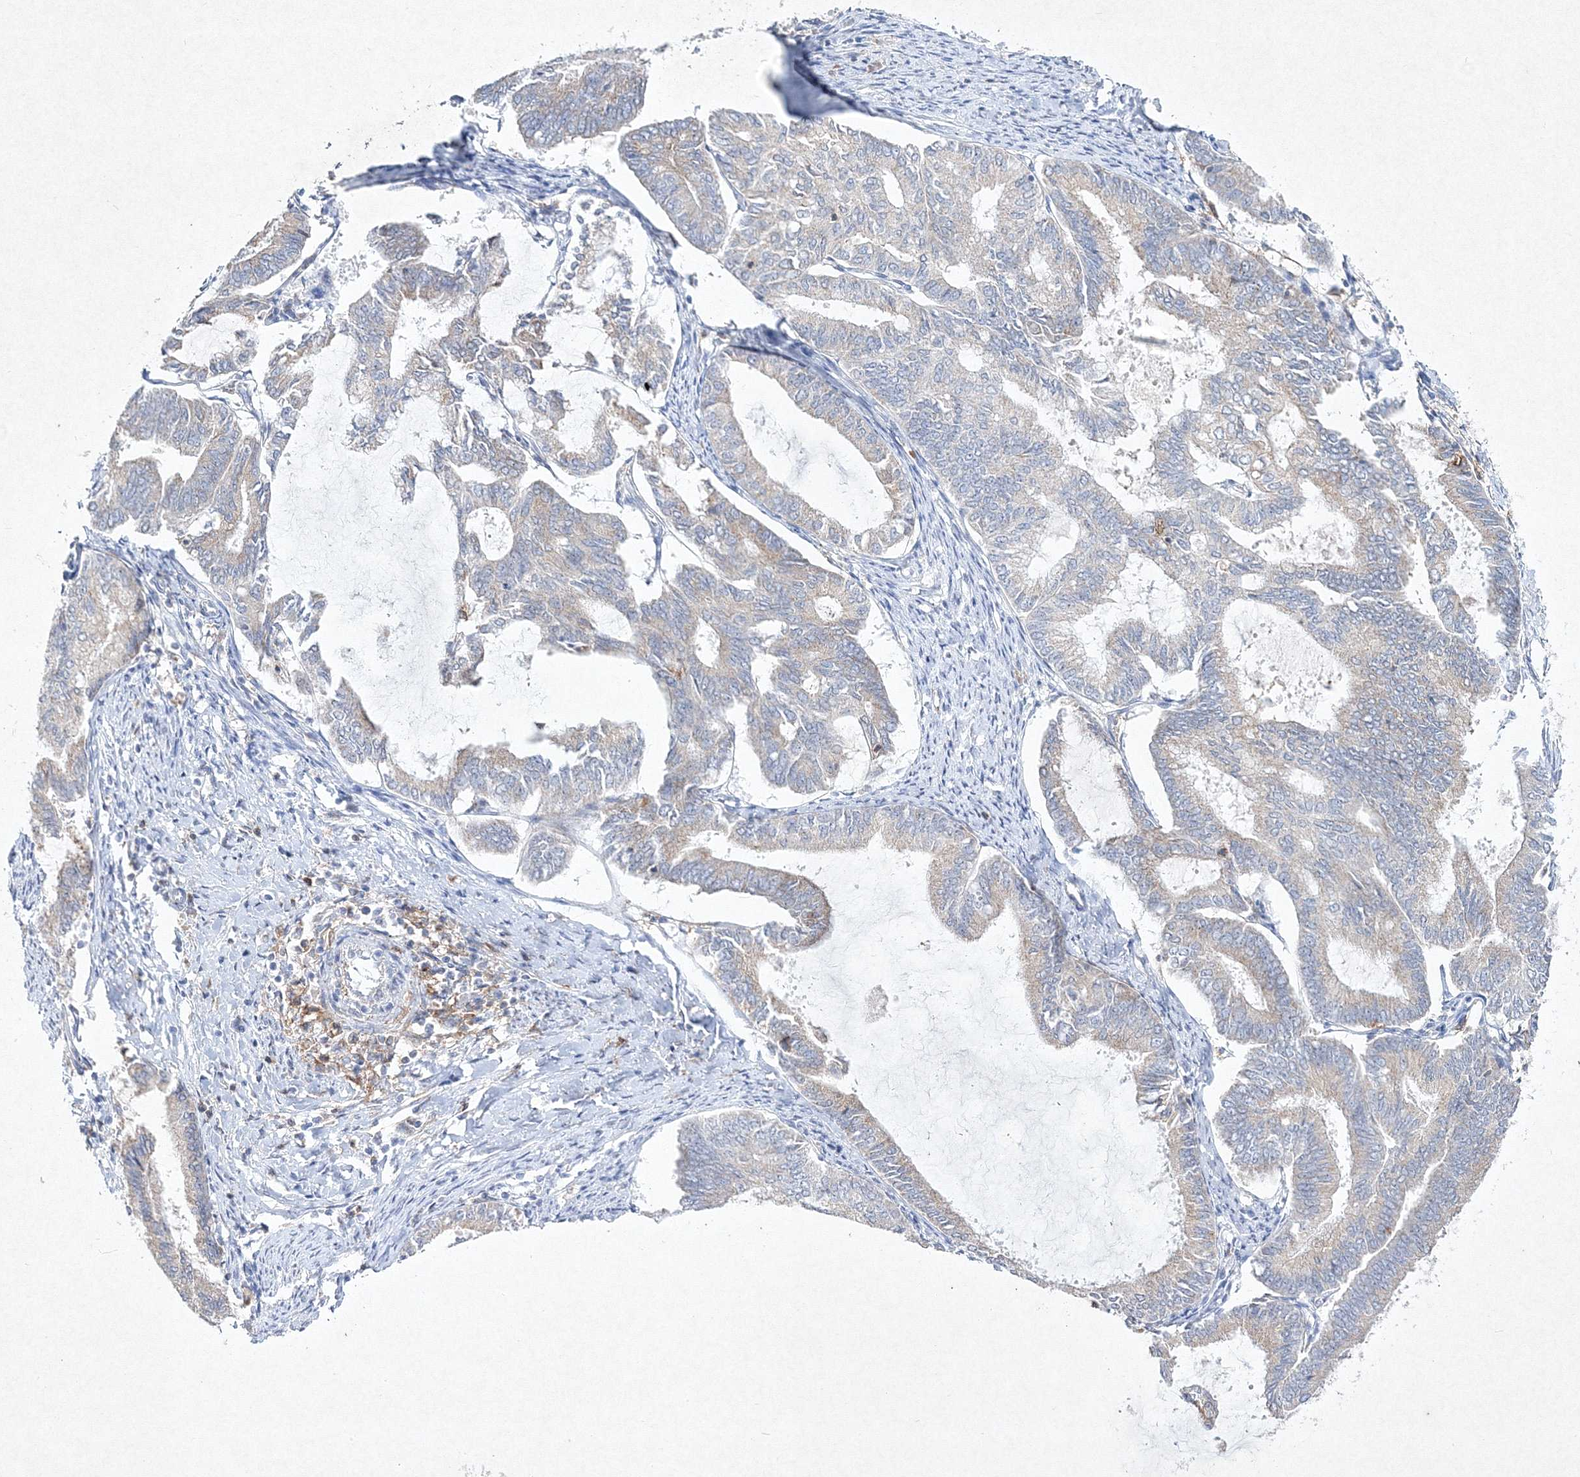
{"staining": {"intensity": "negative", "quantity": "none", "location": "none"}, "tissue": "endometrial cancer", "cell_type": "Tumor cells", "image_type": "cancer", "snomed": [{"axis": "morphology", "description": "Adenocarcinoma, NOS"}, {"axis": "topography", "description": "Endometrium"}], "caption": "High magnification brightfield microscopy of adenocarcinoma (endometrial) stained with DAB (3,3'-diaminobenzidine) (brown) and counterstained with hematoxylin (blue): tumor cells show no significant positivity. (DAB immunohistochemistry (IHC), high magnification).", "gene": "HCST", "patient": {"sex": "female", "age": 86}}